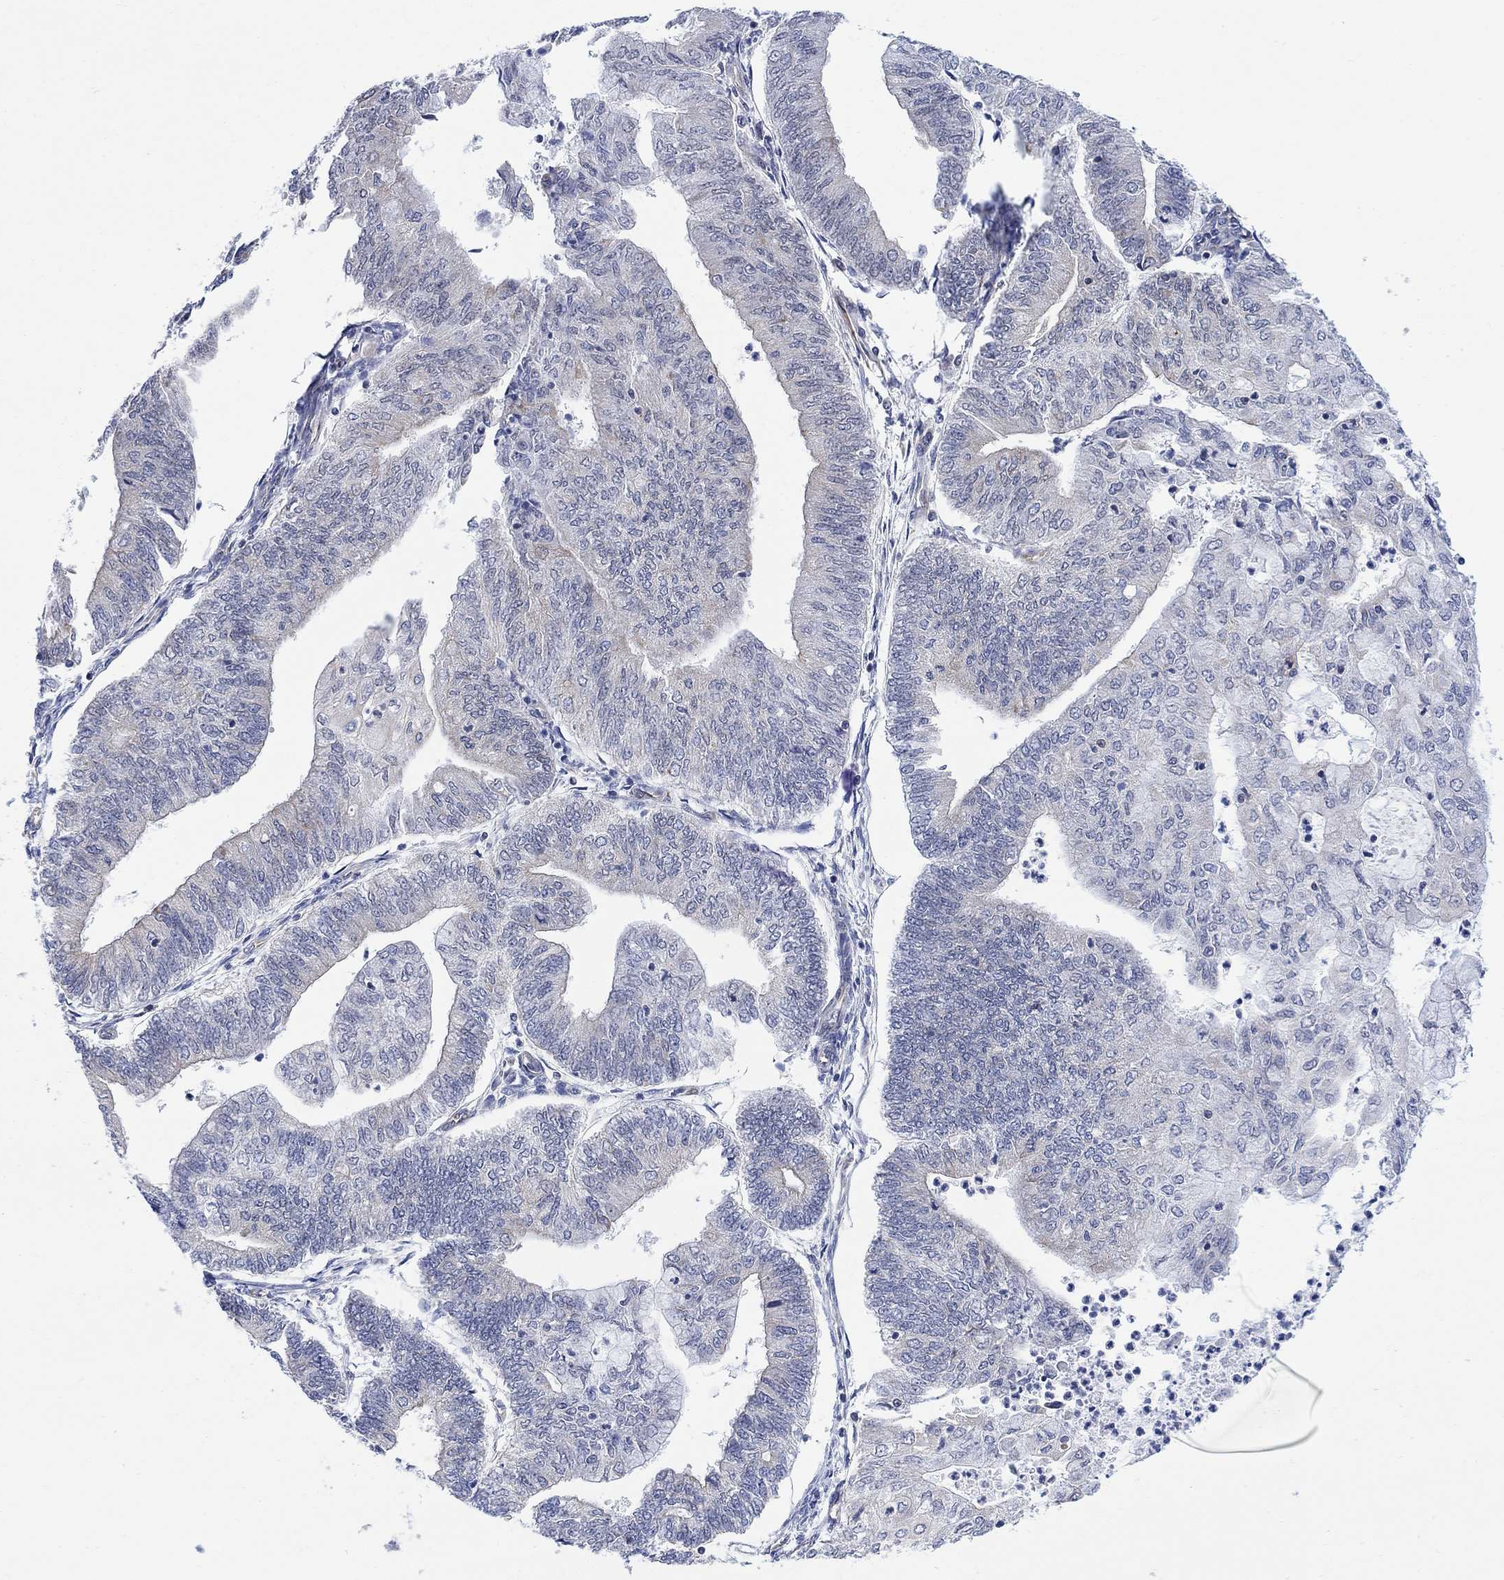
{"staining": {"intensity": "weak", "quantity": "<25%", "location": "cytoplasmic/membranous"}, "tissue": "endometrial cancer", "cell_type": "Tumor cells", "image_type": "cancer", "snomed": [{"axis": "morphology", "description": "Adenocarcinoma, NOS"}, {"axis": "topography", "description": "Endometrium"}], "caption": "Tumor cells show no significant protein positivity in endometrial cancer (adenocarcinoma).", "gene": "GBP5", "patient": {"sex": "female", "age": 59}}